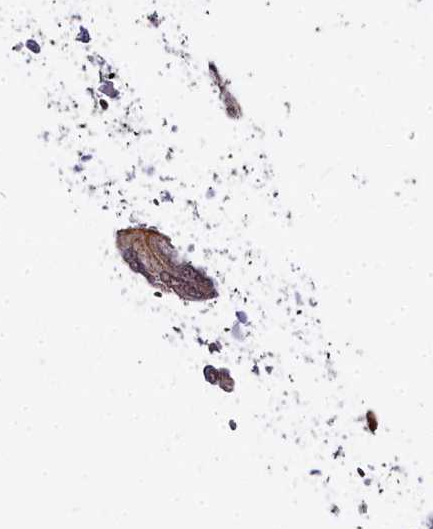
{"staining": {"intensity": "moderate", "quantity": "25%-75%", "location": "cytoplasmic/membranous"}, "tissue": "breast cancer", "cell_type": "Tumor cells", "image_type": "cancer", "snomed": [{"axis": "morphology", "description": "Duct carcinoma"}, {"axis": "topography", "description": "Breast"}], "caption": "IHC photomicrograph of human invasive ductal carcinoma (breast) stained for a protein (brown), which reveals medium levels of moderate cytoplasmic/membranous positivity in approximately 25%-75% of tumor cells.", "gene": "YJU2", "patient": {"sex": "female", "age": 80}}